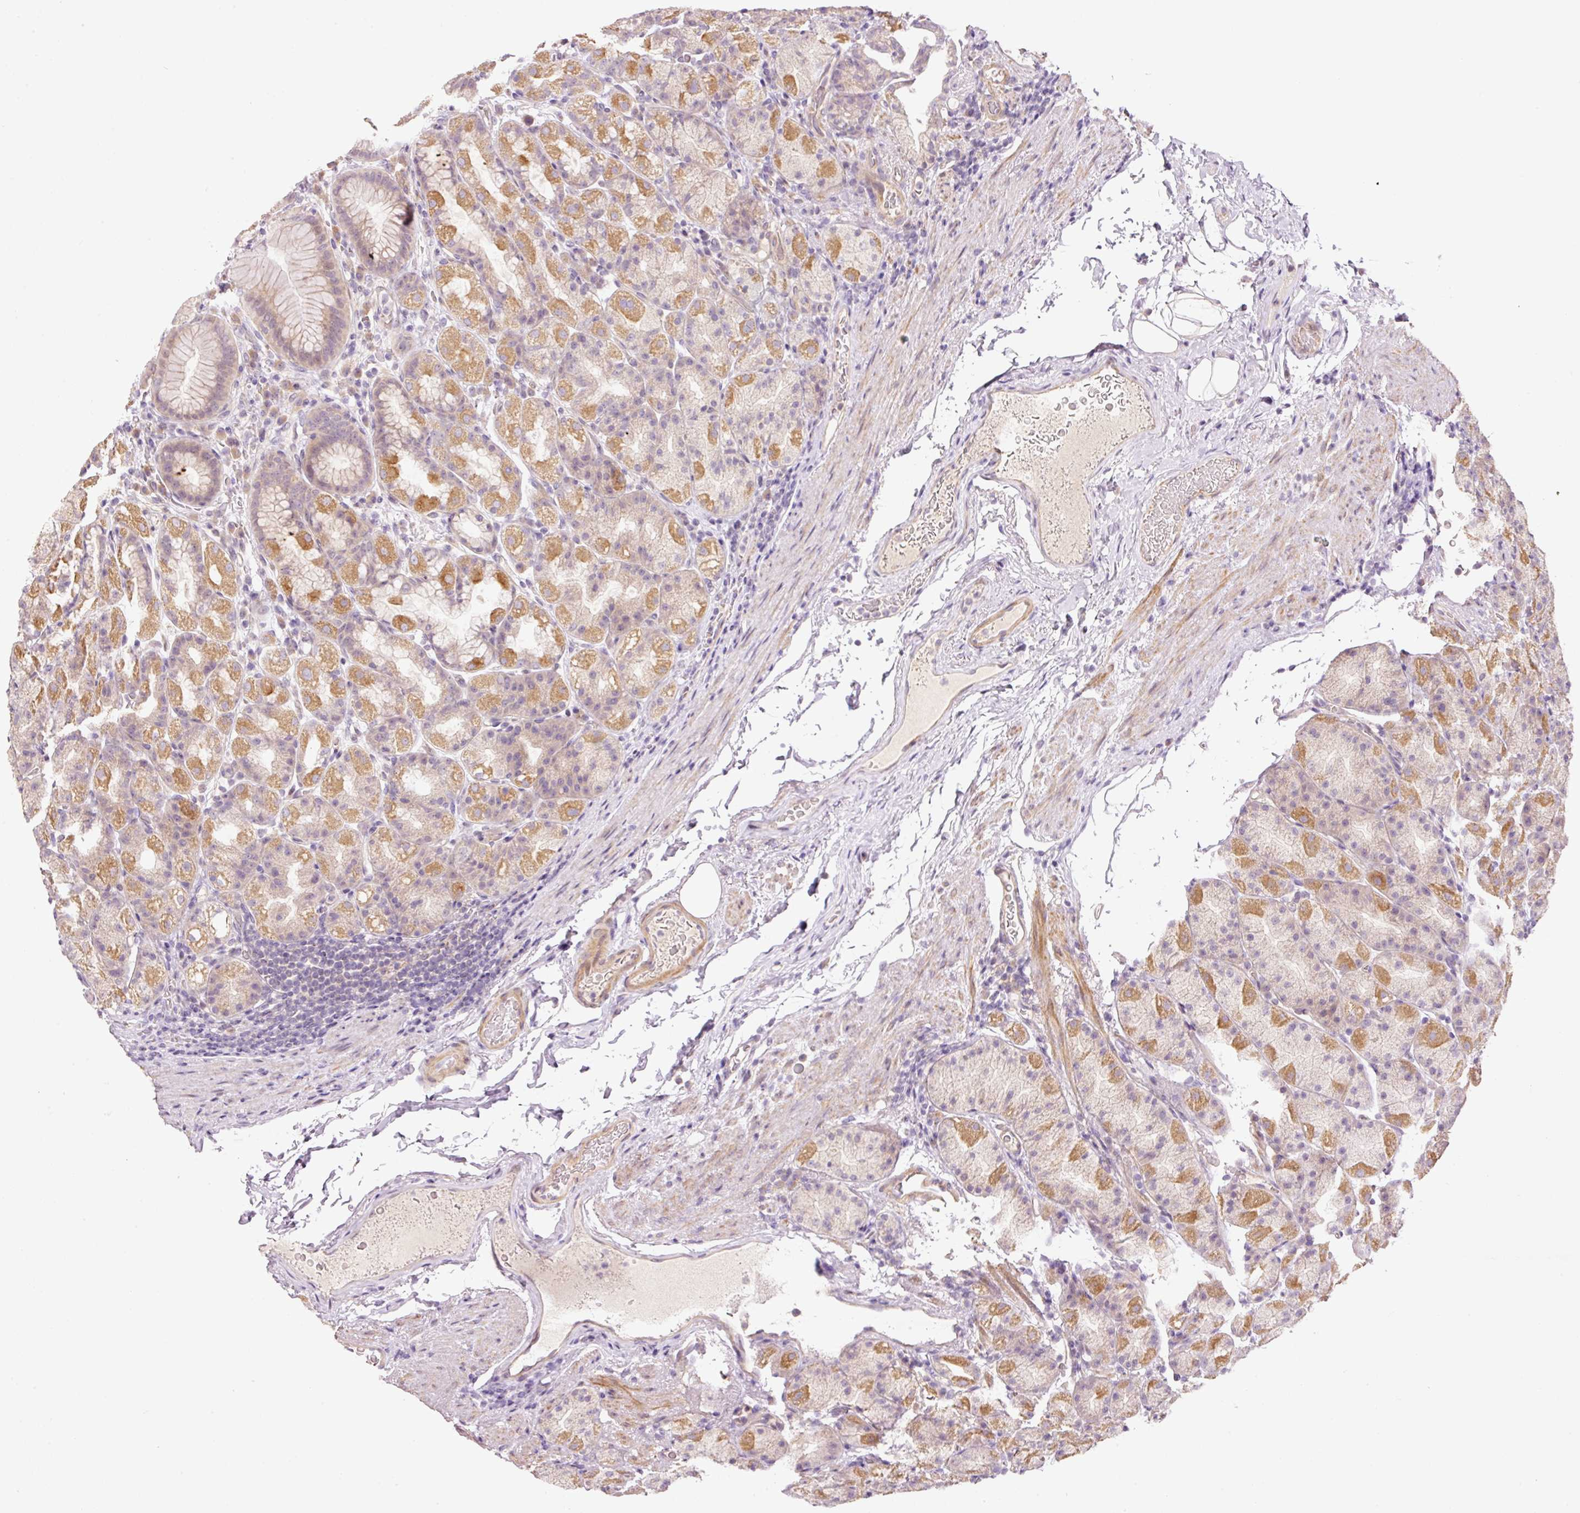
{"staining": {"intensity": "moderate", "quantity": "25%-75%", "location": "cytoplasmic/membranous"}, "tissue": "stomach", "cell_type": "Glandular cells", "image_type": "normal", "snomed": [{"axis": "morphology", "description": "Normal tissue, NOS"}, {"axis": "topography", "description": "Stomach, upper"}, {"axis": "topography", "description": "Stomach"}], "caption": "High-magnification brightfield microscopy of normal stomach stained with DAB (3,3'-diaminobenzidine) (brown) and counterstained with hematoxylin (blue). glandular cells exhibit moderate cytoplasmic/membranous expression is present in approximately25%-75% of cells.", "gene": "SLC29A3", "patient": {"sex": "male", "age": 68}}